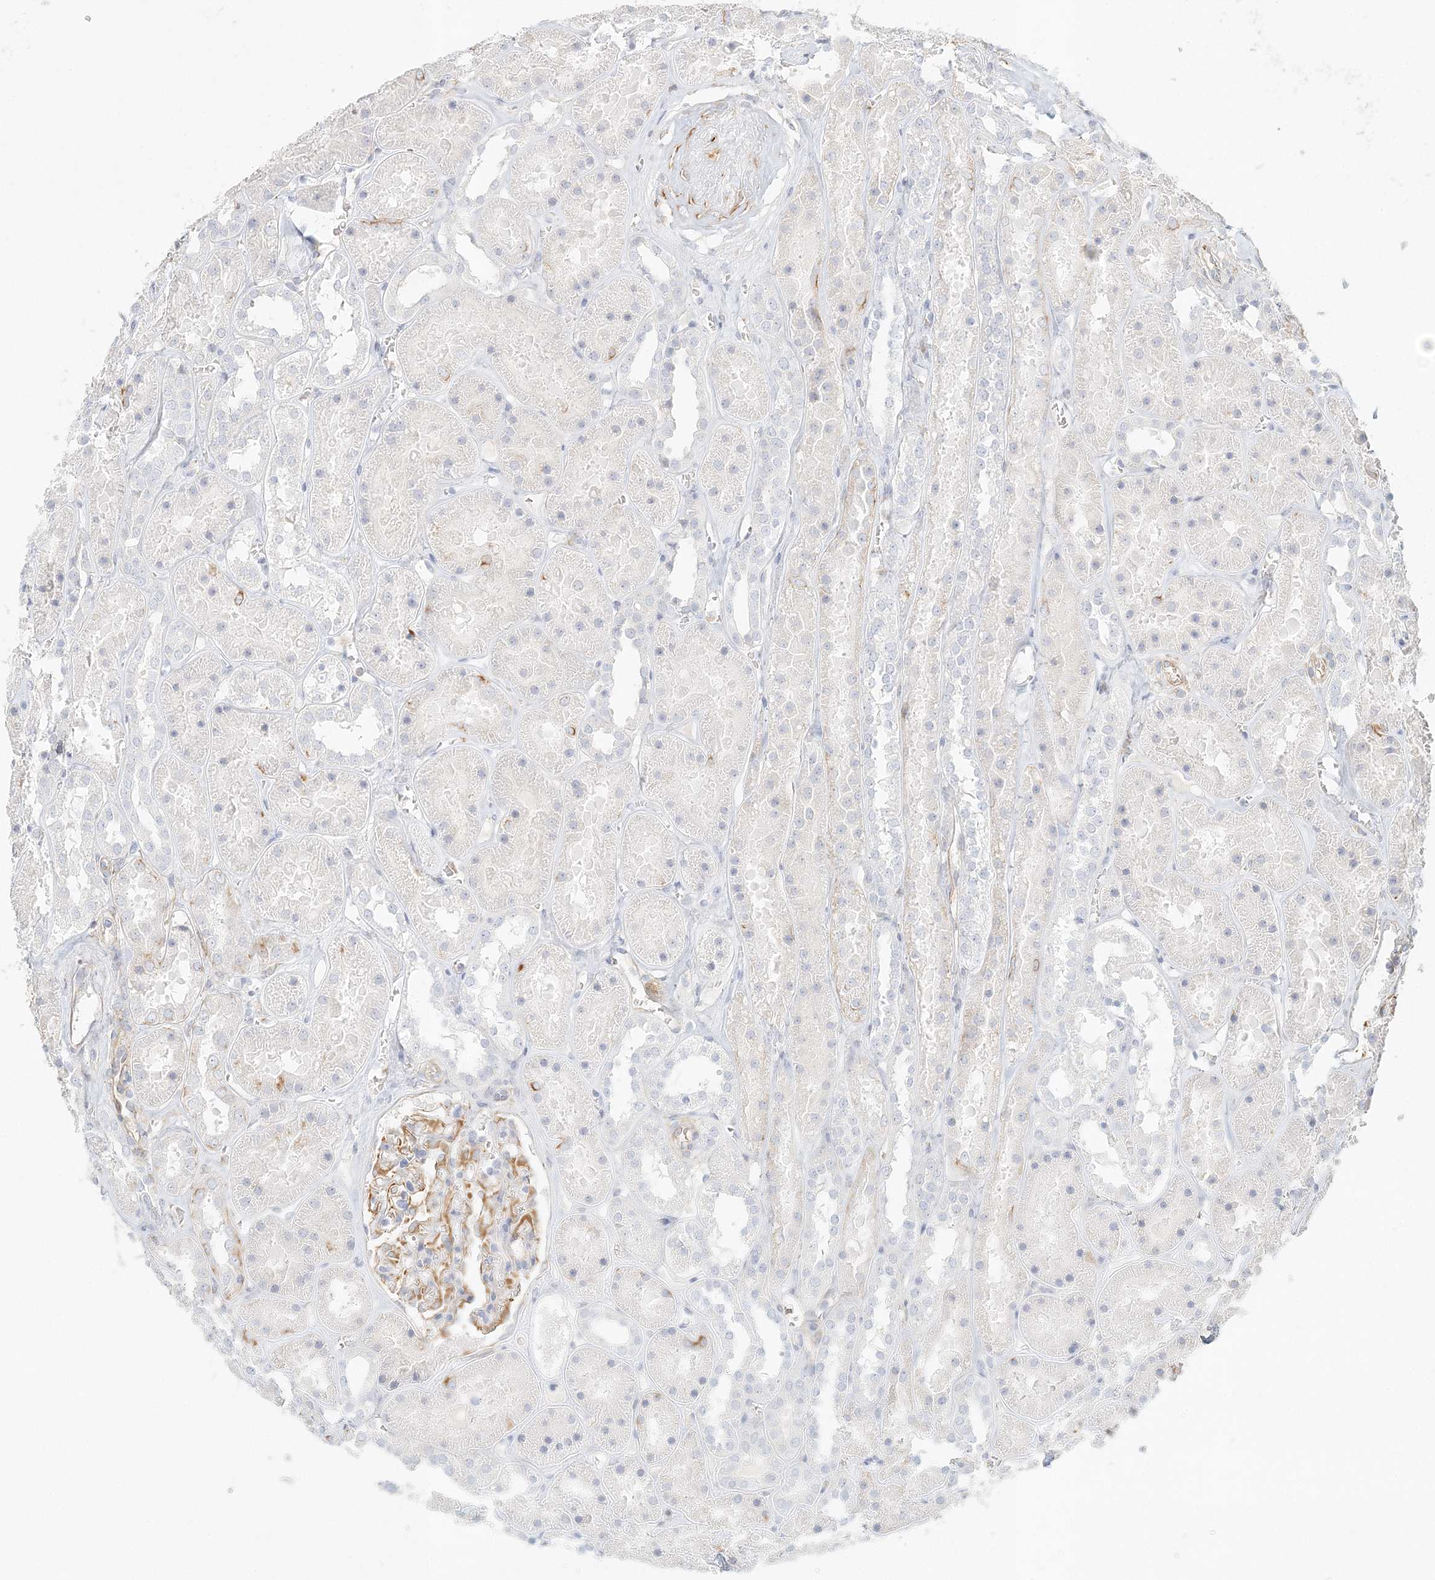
{"staining": {"intensity": "moderate", "quantity": "25%-75%", "location": "cytoplasmic/membranous"}, "tissue": "kidney", "cell_type": "Cells in glomeruli", "image_type": "normal", "snomed": [{"axis": "morphology", "description": "Normal tissue, NOS"}, {"axis": "topography", "description": "Kidney"}], "caption": "The image shows staining of normal kidney, revealing moderate cytoplasmic/membranous protein staining (brown color) within cells in glomeruli. (DAB (3,3'-diaminobenzidine) = brown stain, brightfield microscopy at high magnification).", "gene": "DMRTB1", "patient": {"sex": "female", "age": 41}}